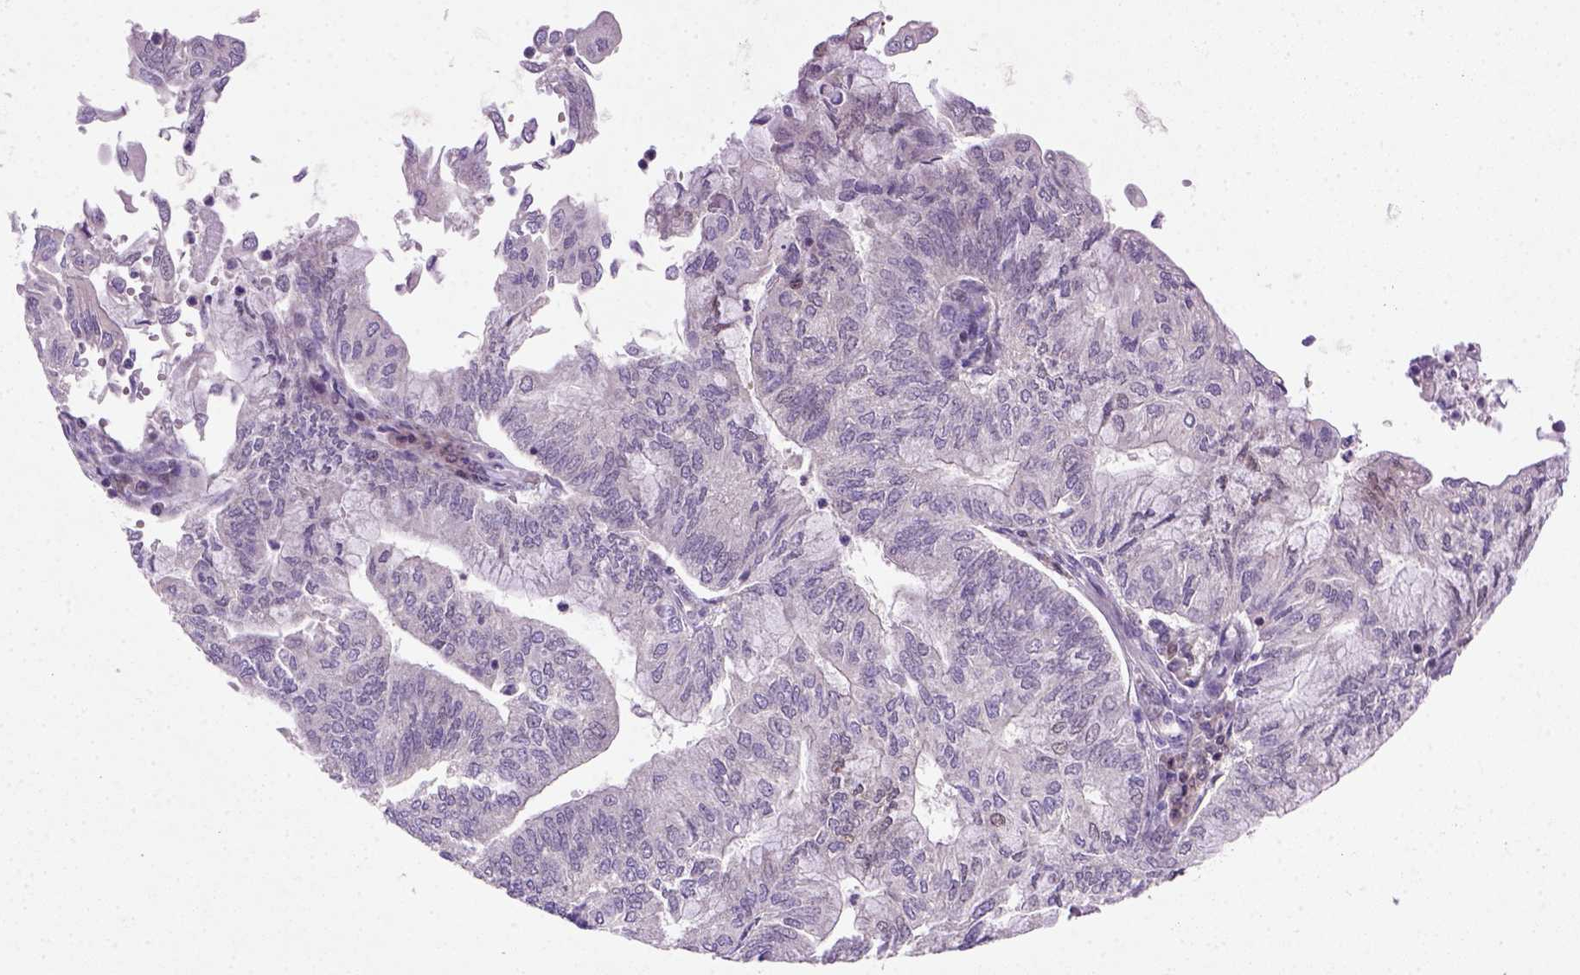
{"staining": {"intensity": "negative", "quantity": "none", "location": "none"}, "tissue": "endometrial cancer", "cell_type": "Tumor cells", "image_type": "cancer", "snomed": [{"axis": "morphology", "description": "Adenocarcinoma, NOS"}, {"axis": "topography", "description": "Endometrium"}], "caption": "This photomicrograph is of adenocarcinoma (endometrial) stained with IHC to label a protein in brown with the nuclei are counter-stained blue. There is no staining in tumor cells. Brightfield microscopy of immunohistochemistry stained with DAB (brown) and hematoxylin (blue), captured at high magnification.", "gene": "MGMT", "patient": {"sex": "female", "age": 59}}